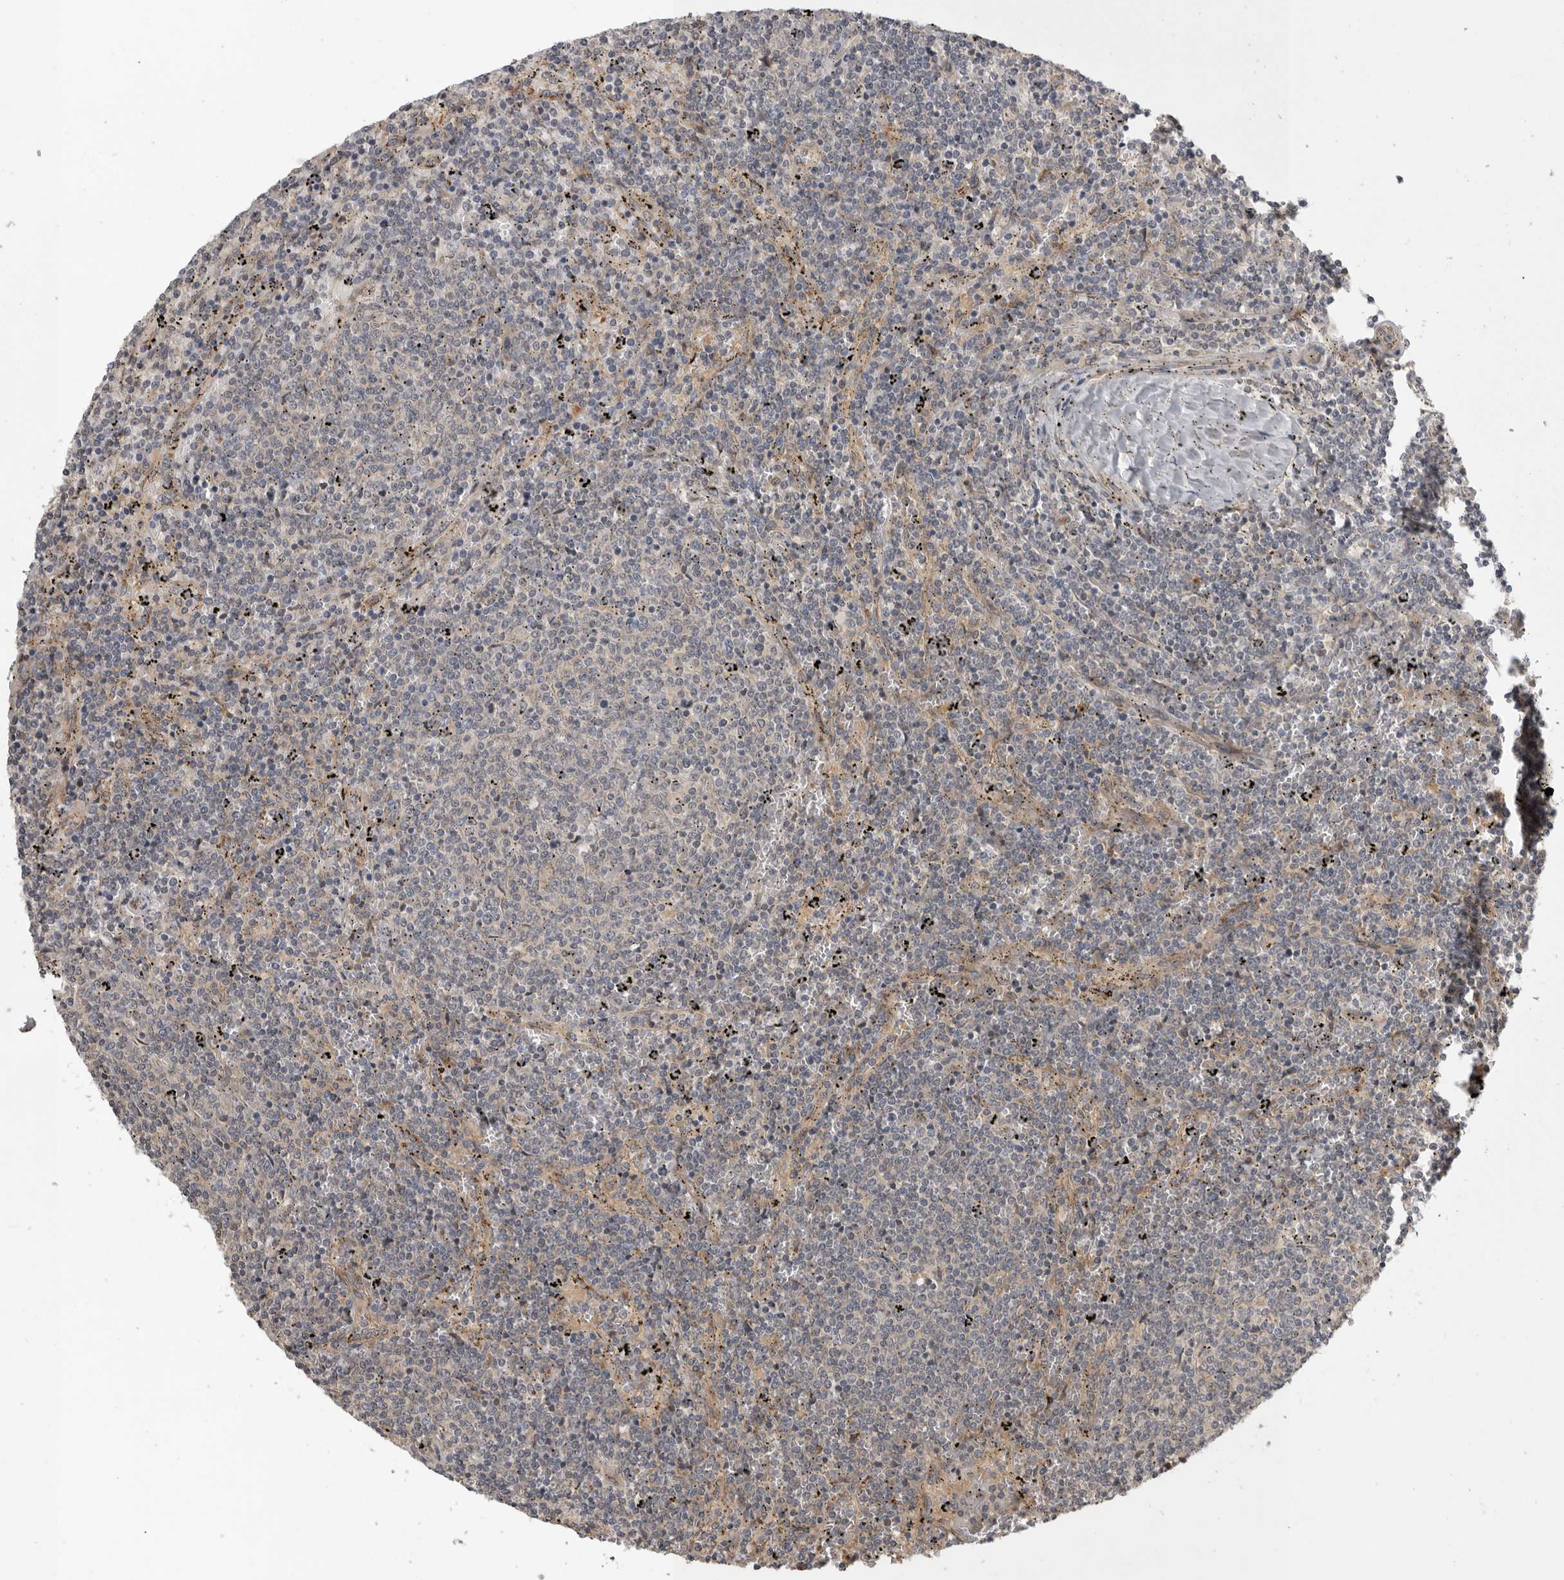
{"staining": {"intensity": "negative", "quantity": "none", "location": "none"}, "tissue": "lymphoma", "cell_type": "Tumor cells", "image_type": "cancer", "snomed": [{"axis": "morphology", "description": "Malignant lymphoma, non-Hodgkin's type, Low grade"}, {"axis": "topography", "description": "Spleen"}], "caption": "Immunohistochemistry (IHC) of human lymphoma exhibits no positivity in tumor cells.", "gene": "CUEDC1", "patient": {"sex": "female", "age": 50}}